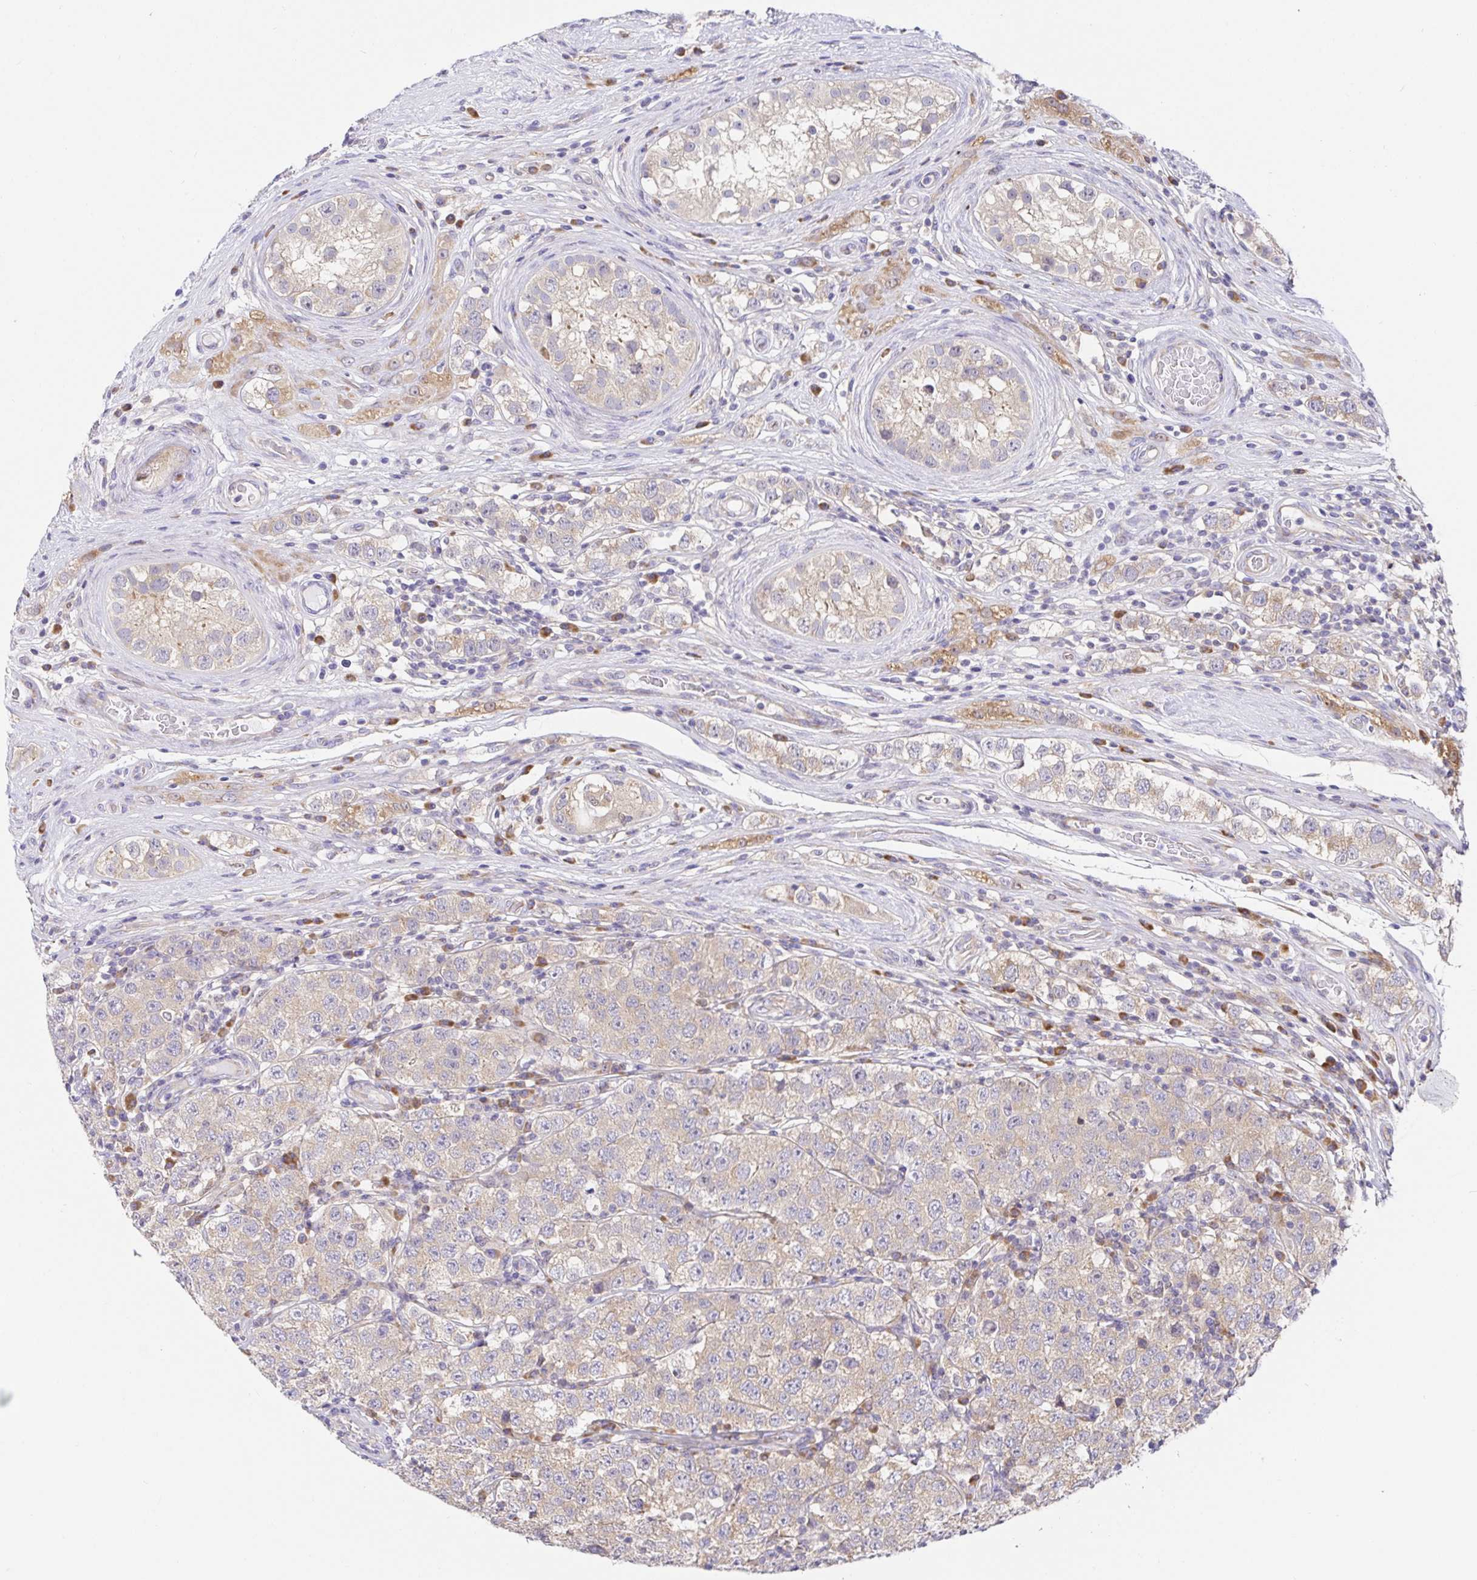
{"staining": {"intensity": "negative", "quantity": "none", "location": "none"}, "tissue": "testis cancer", "cell_type": "Tumor cells", "image_type": "cancer", "snomed": [{"axis": "morphology", "description": "Seminoma, NOS"}, {"axis": "topography", "description": "Testis"}], "caption": "A photomicrograph of human testis cancer is negative for staining in tumor cells. (DAB immunohistochemistry visualized using brightfield microscopy, high magnification).", "gene": "PDPK1", "patient": {"sex": "male", "age": 34}}